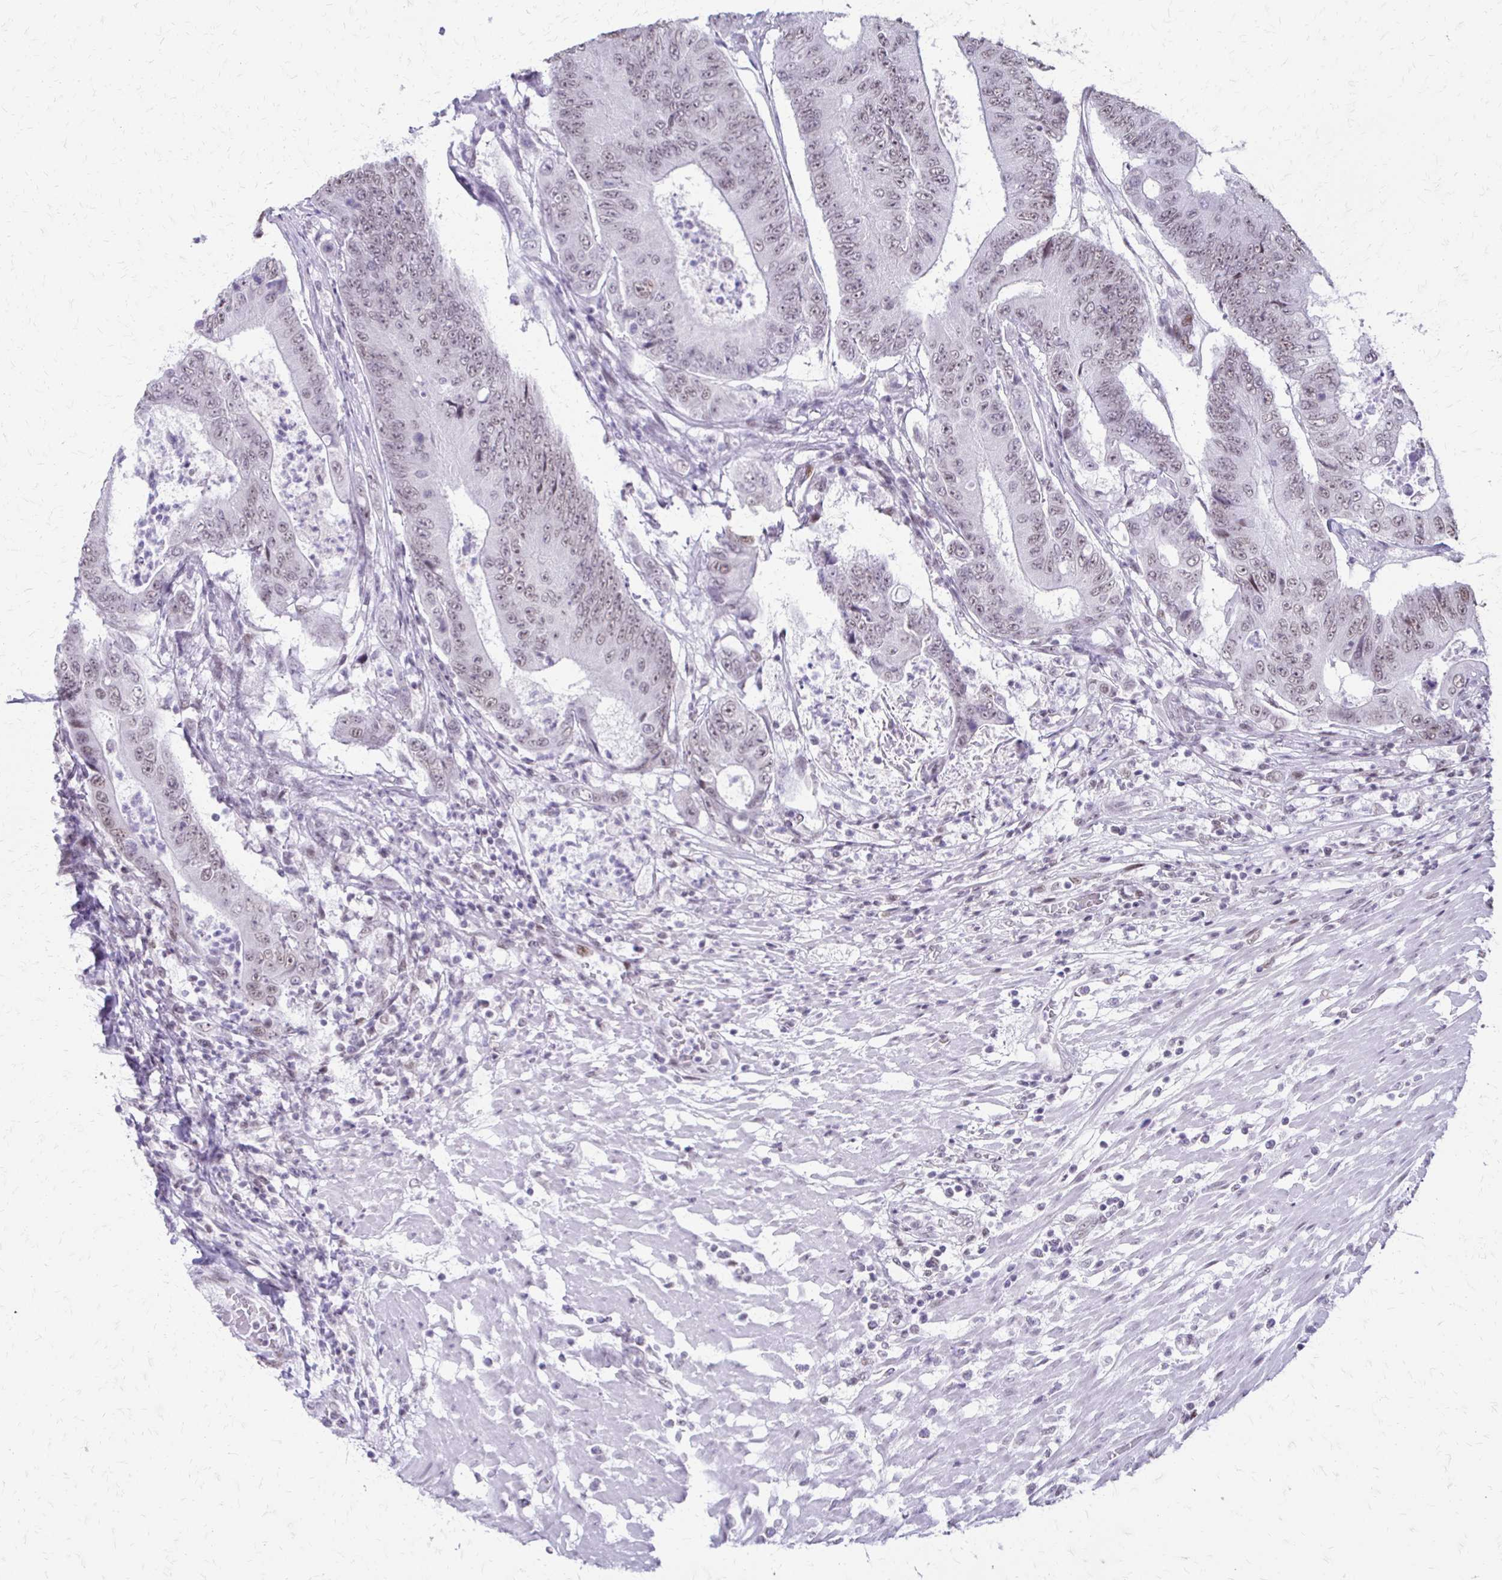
{"staining": {"intensity": "weak", "quantity": "25%-75%", "location": "nuclear"}, "tissue": "colorectal cancer", "cell_type": "Tumor cells", "image_type": "cancer", "snomed": [{"axis": "morphology", "description": "Adenocarcinoma, NOS"}, {"axis": "topography", "description": "Colon"}], "caption": "Immunohistochemical staining of colorectal cancer (adenocarcinoma) demonstrates low levels of weak nuclear staining in about 25%-75% of tumor cells.", "gene": "SS18", "patient": {"sex": "female", "age": 48}}